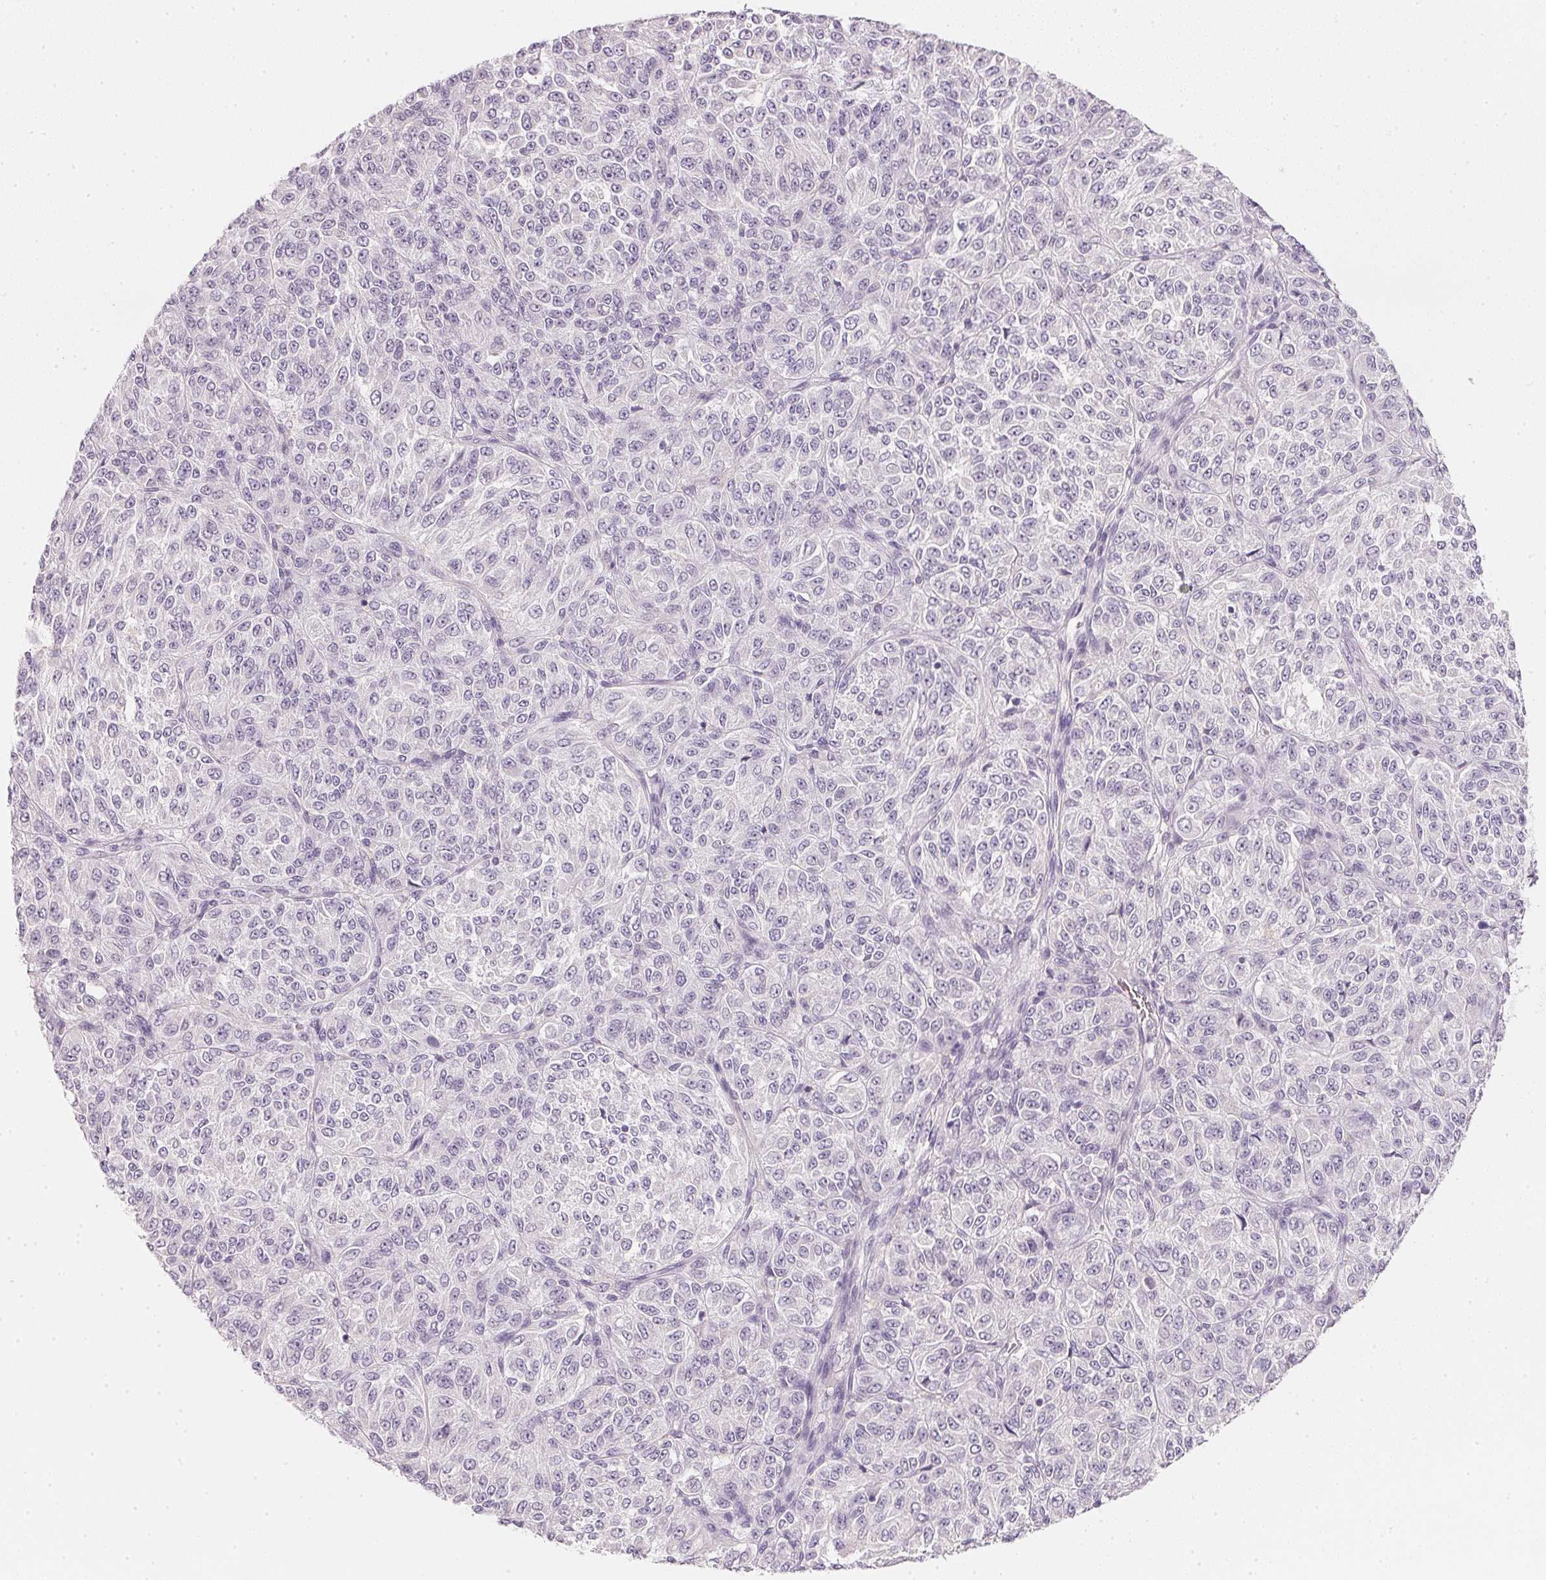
{"staining": {"intensity": "negative", "quantity": "none", "location": "none"}, "tissue": "melanoma", "cell_type": "Tumor cells", "image_type": "cancer", "snomed": [{"axis": "morphology", "description": "Malignant melanoma, Metastatic site"}, {"axis": "topography", "description": "Brain"}], "caption": "The photomicrograph displays no significant expression in tumor cells of melanoma.", "gene": "CFAP276", "patient": {"sex": "female", "age": 56}}